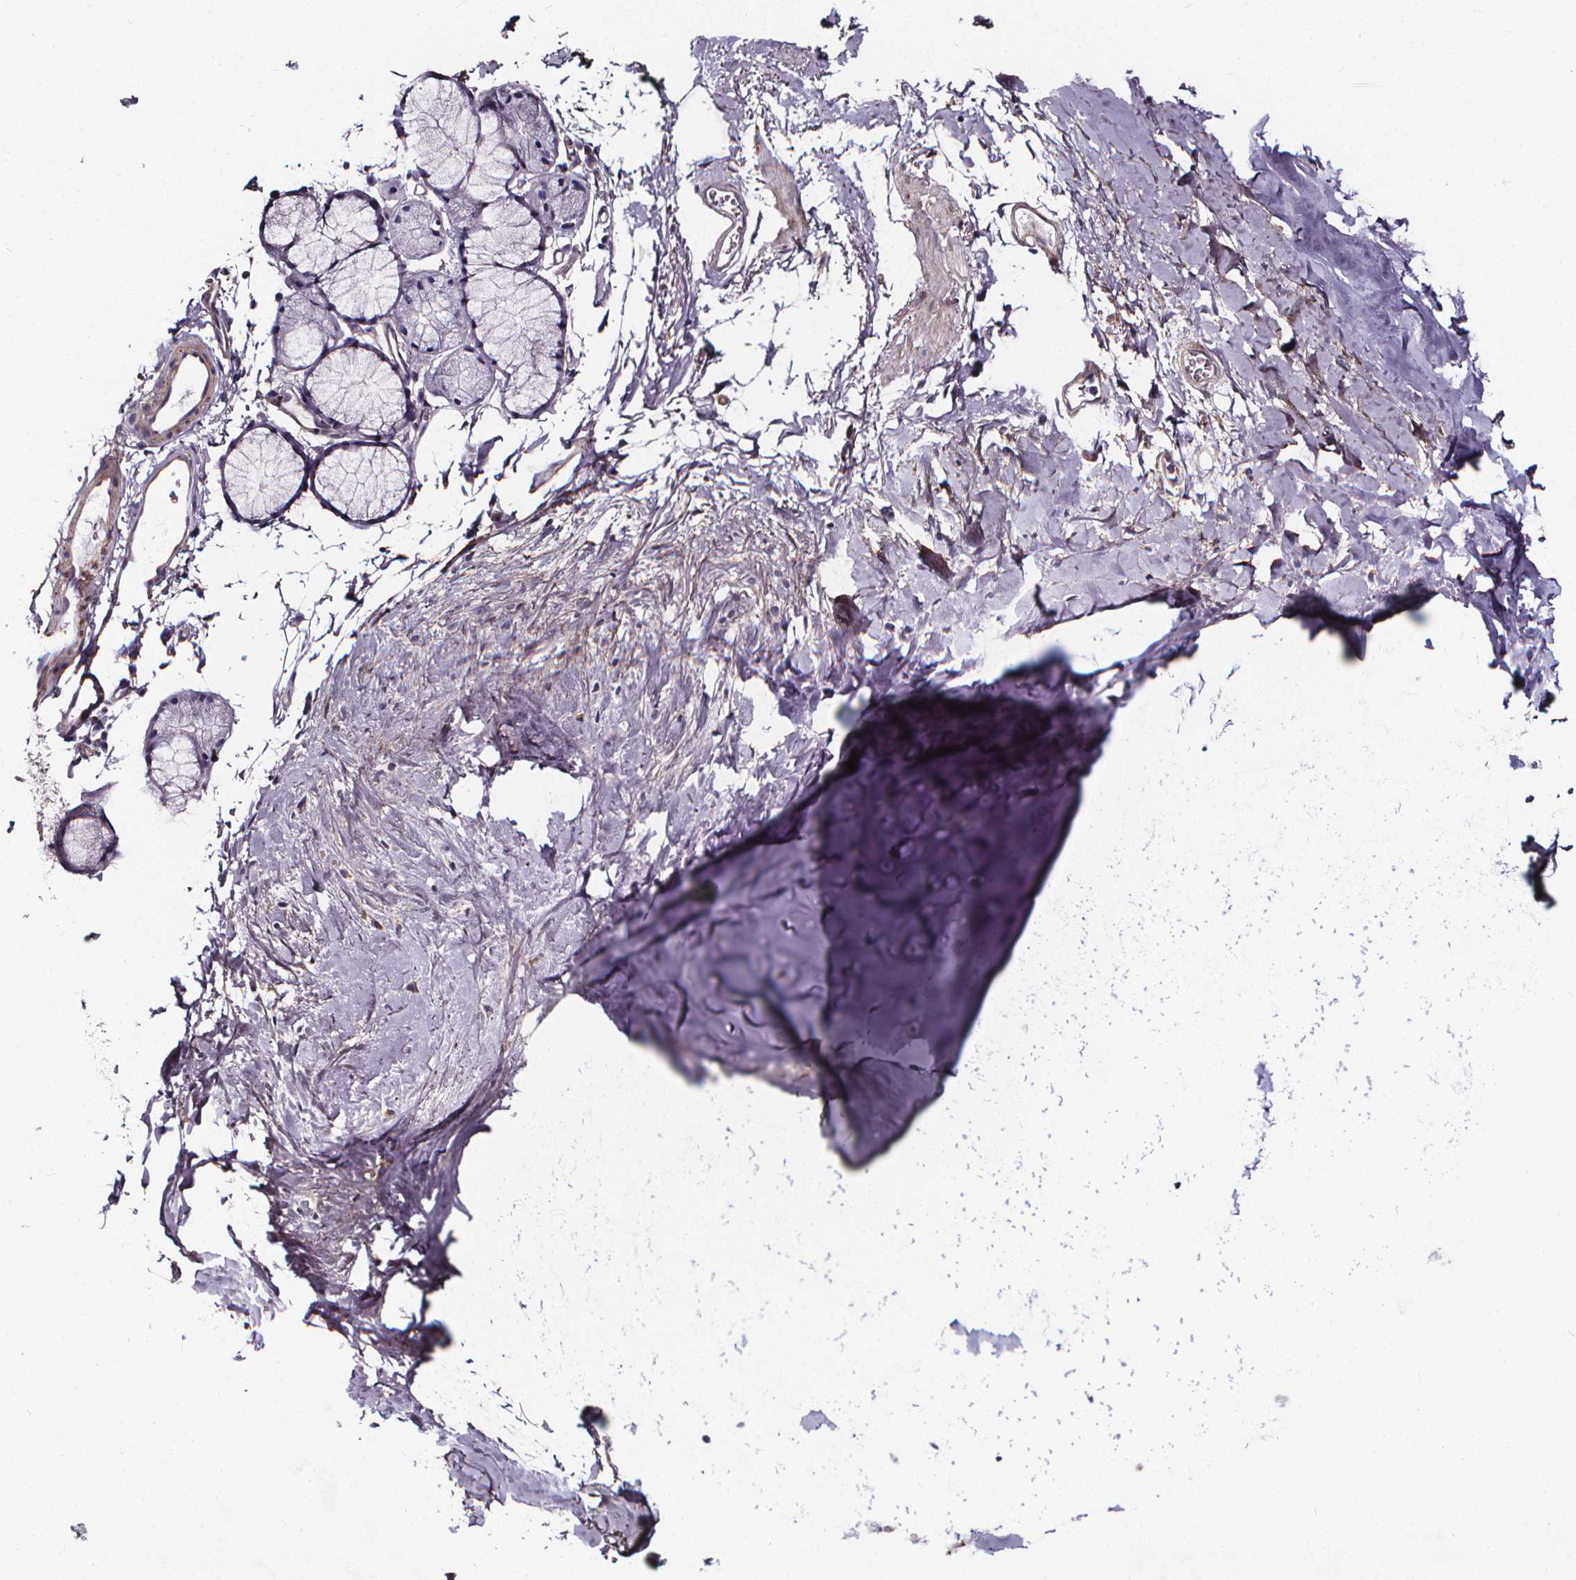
{"staining": {"intensity": "negative", "quantity": "none", "location": "none"}, "tissue": "adipose tissue", "cell_type": "Adipocytes", "image_type": "normal", "snomed": [{"axis": "morphology", "description": "Normal tissue, NOS"}, {"axis": "topography", "description": "Cartilage tissue"}, {"axis": "topography", "description": "Bronchus"}], "caption": "Immunohistochemistry (IHC) image of benign adipose tissue: adipose tissue stained with DAB shows no significant protein expression in adipocytes.", "gene": "AEBP1", "patient": {"sex": "female", "age": 79}}